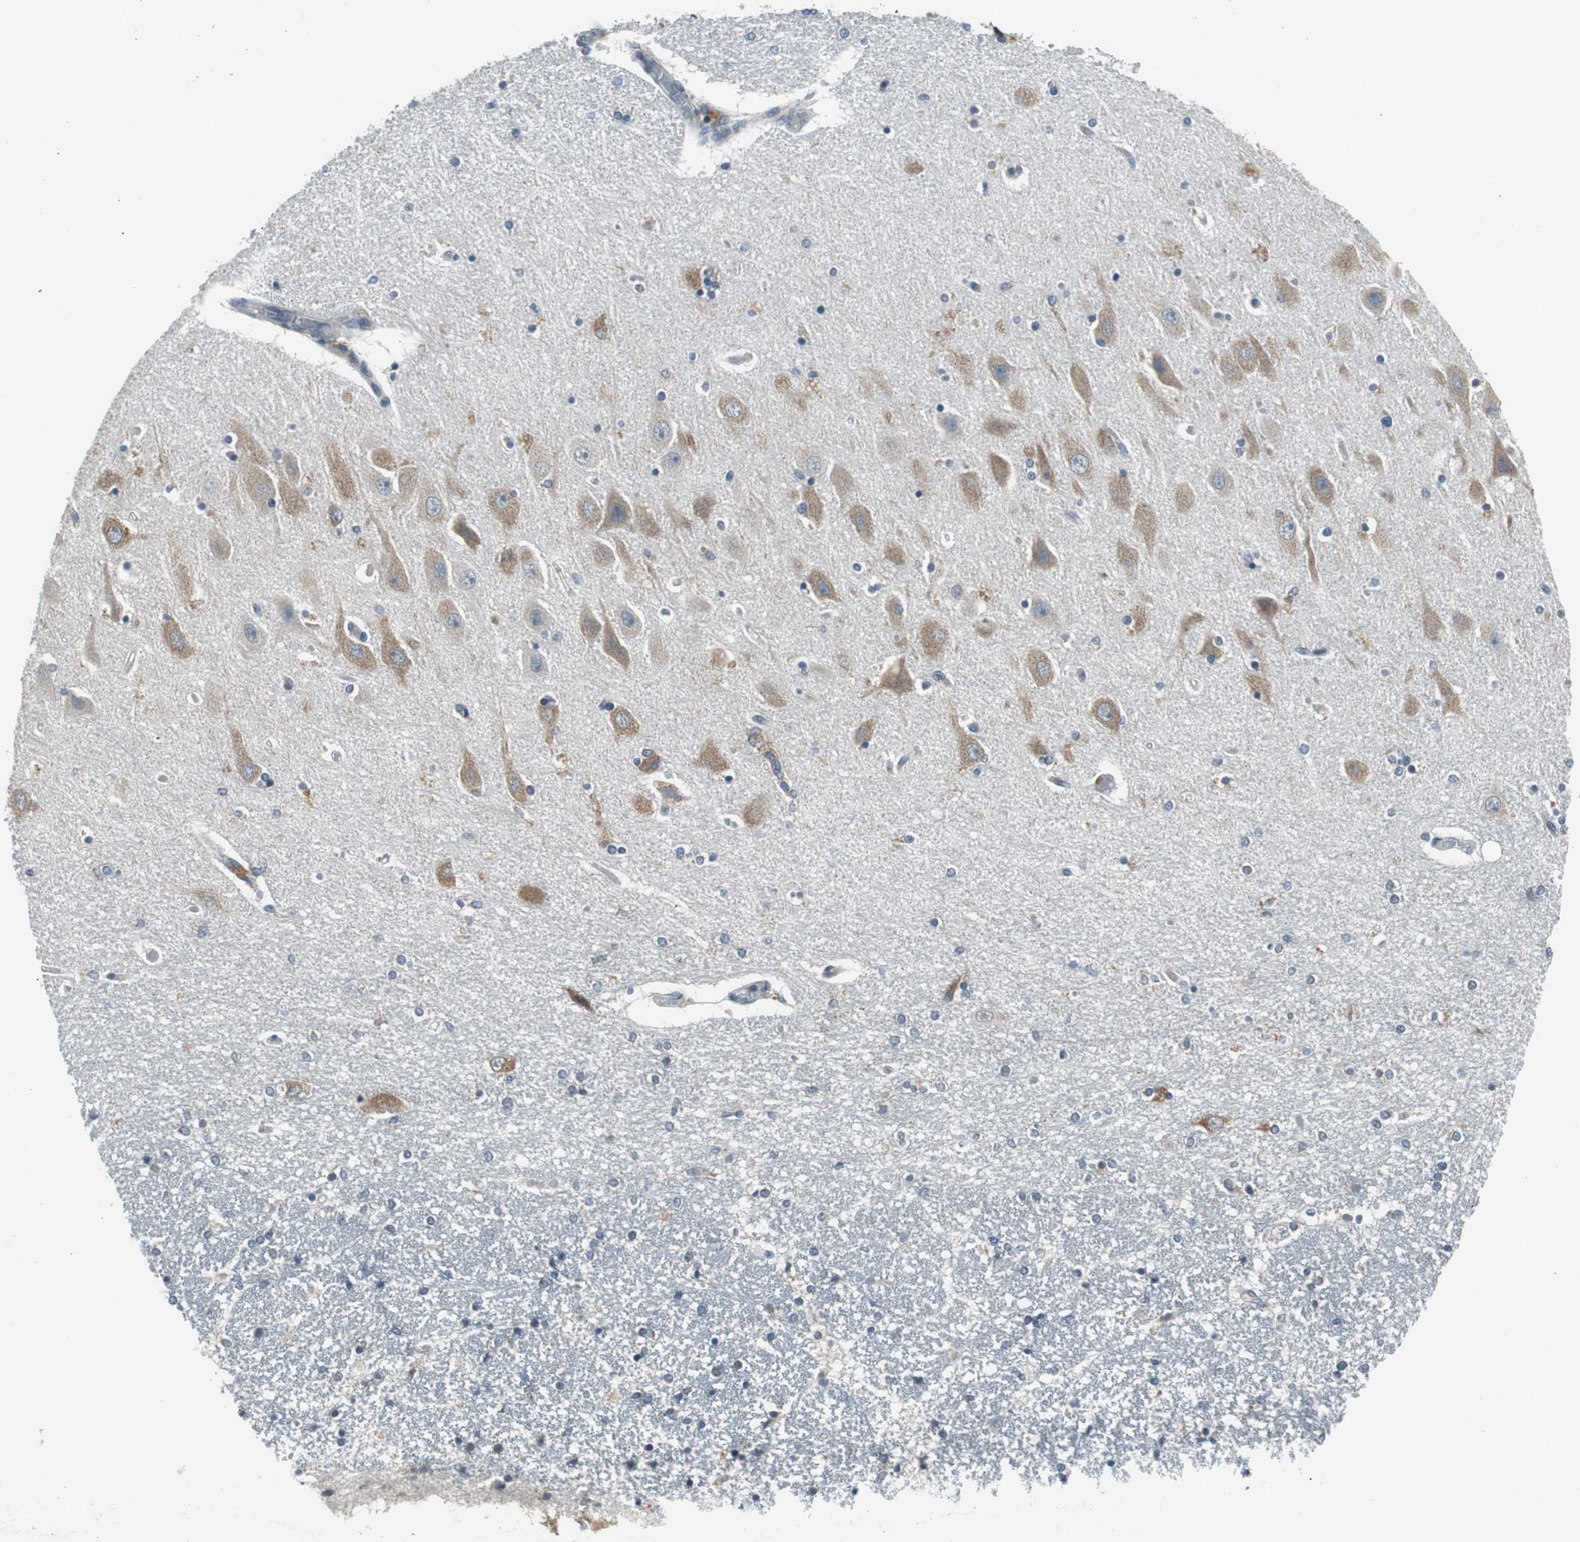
{"staining": {"intensity": "negative", "quantity": "none", "location": "none"}, "tissue": "hippocampus", "cell_type": "Glial cells", "image_type": "normal", "snomed": [{"axis": "morphology", "description": "Normal tissue, NOS"}, {"axis": "topography", "description": "Hippocampus"}], "caption": "This image is of normal hippocampus stained with immunohistochemistry to label a protein in brown with the nuclei are counter-stained blue. There is no staining in glial cells.", "gene": "PLAA", "patient": {"sex": "female", "age": 54}}